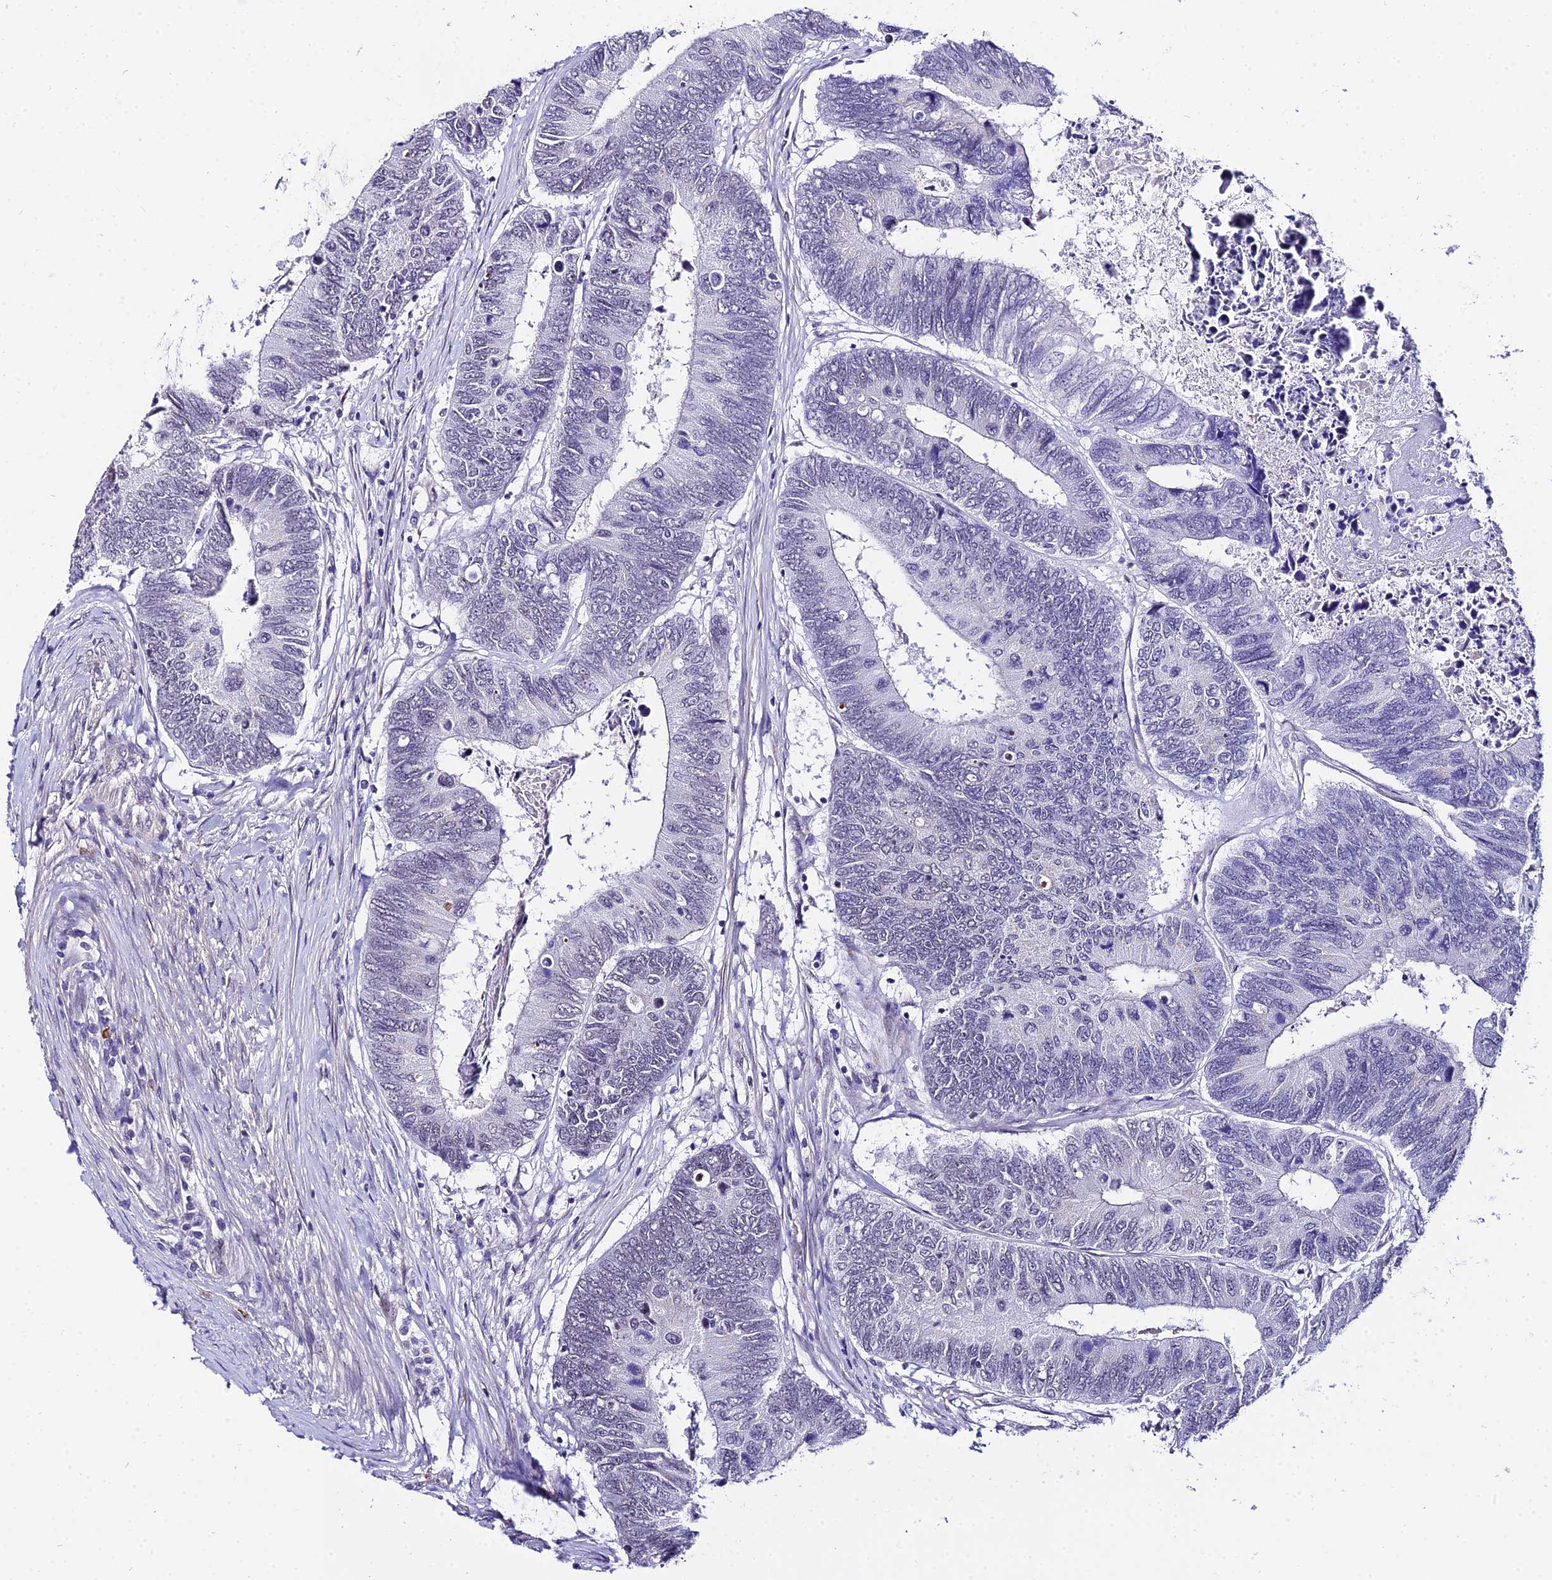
{"staining": {"intensity": "negative", "quantity": "none", "location": "none"}, "tissue": "colorectal cancer", "cell_type": "Tumor cells", "image_type": "cancer", "snomed": [{"axis": "morphology", "description": "Adenocarcinoma, NOS"}, {"axis": "topography", "description": "Colon"}], "caption": "Colorectal cancer (adenocarcinoma) was stained to show a protein in brown. There is no significant positivity in tumor cells.", "gene": "POLR2I", "patient": {"sex": "female", "age": 67}}